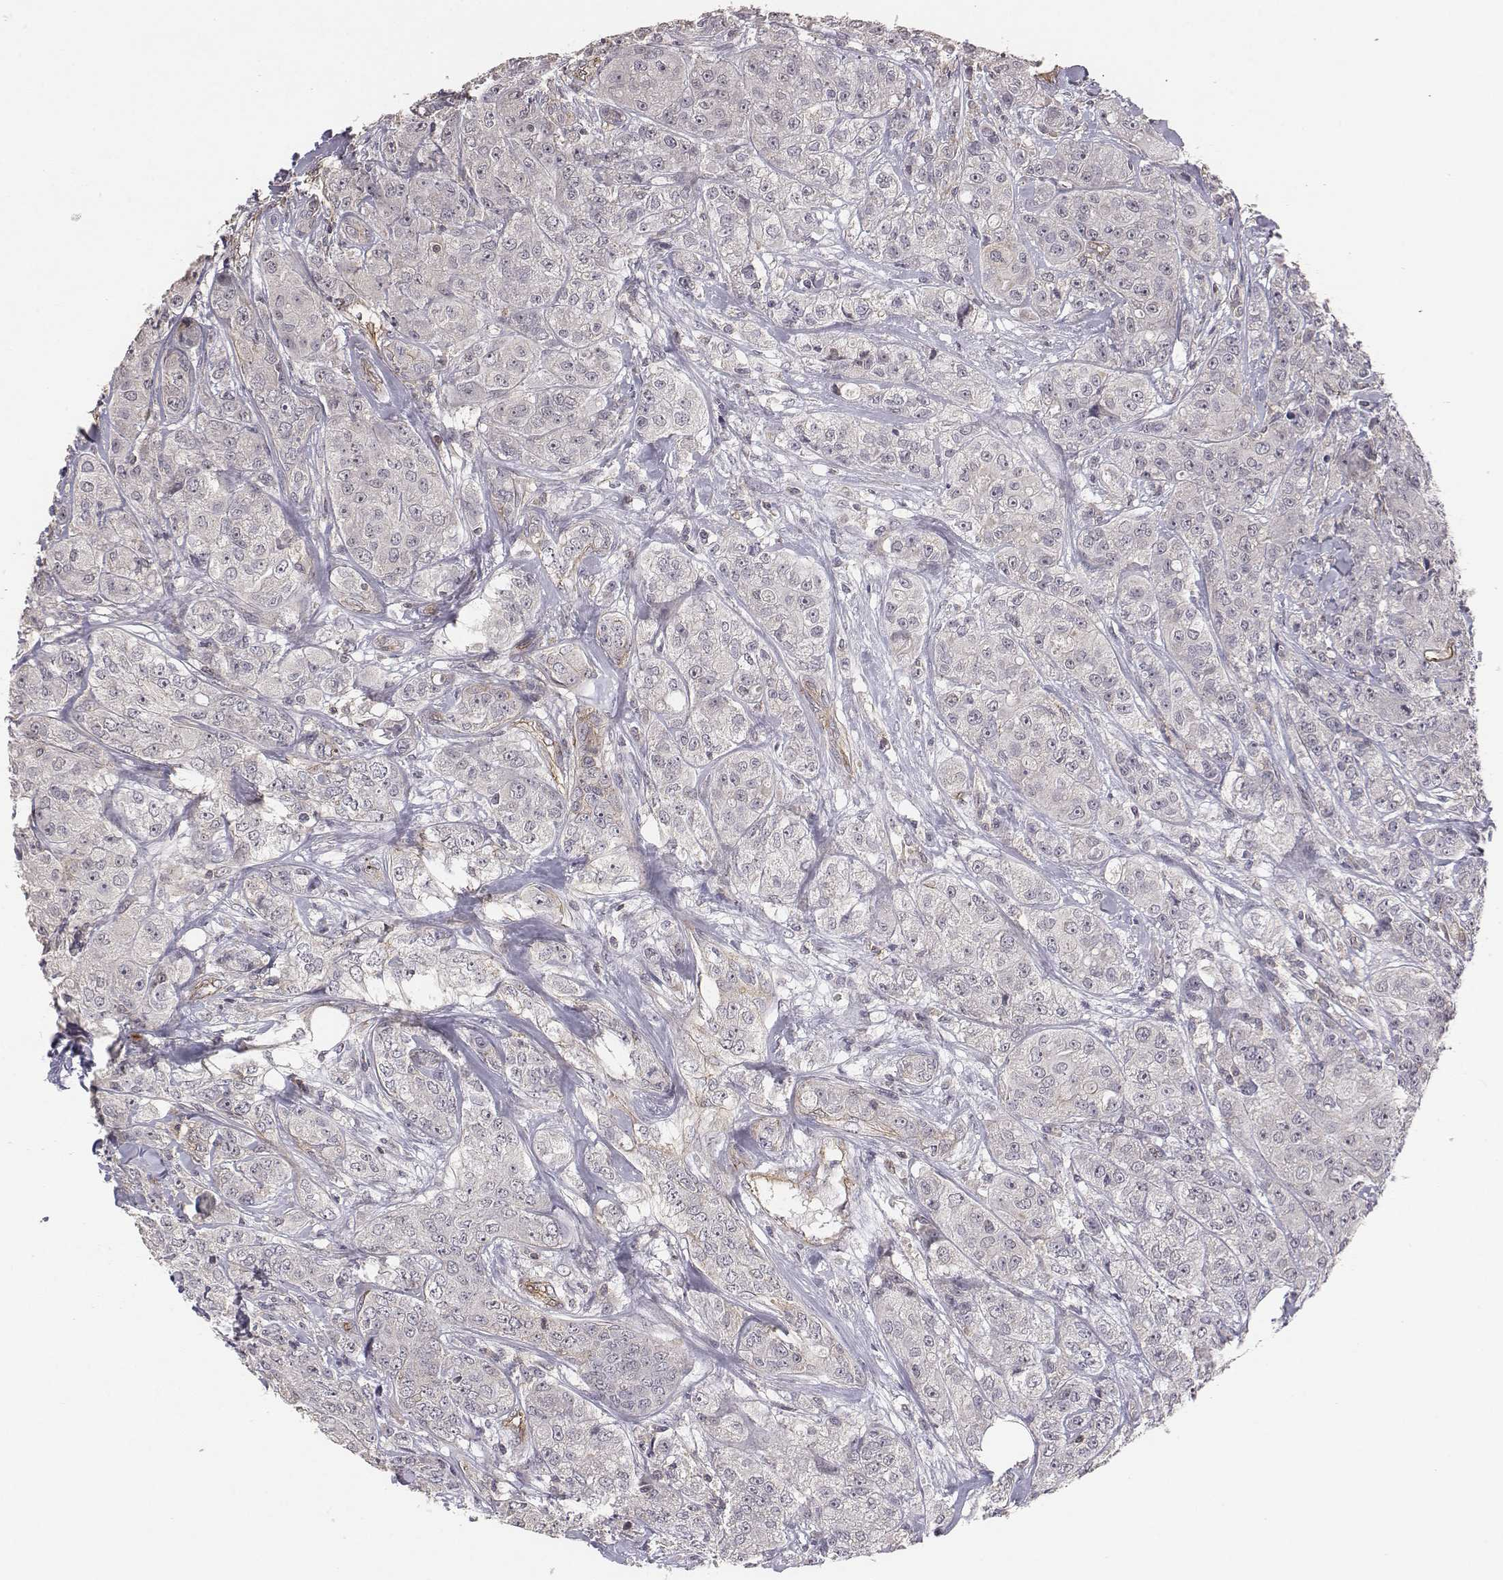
{"staining": {"intensity": "negative", "quantity": "none", "location": "none"}, "tissue": "breast cancer", "cell_type": "Tumor cells", "image_type": "cancer", "snomed": [{"axis": "morphology", "description": "Duct carcinoma"}, {"axis": "topography", "description": "Breast"}], "caption": "Immunohistochemical staining of human infiltrating ductal carcinoma (breast) reveals no significant staining in tumor cells.", "gene": "PTPRG", "patient": {"sex": "female", "age": 43}}